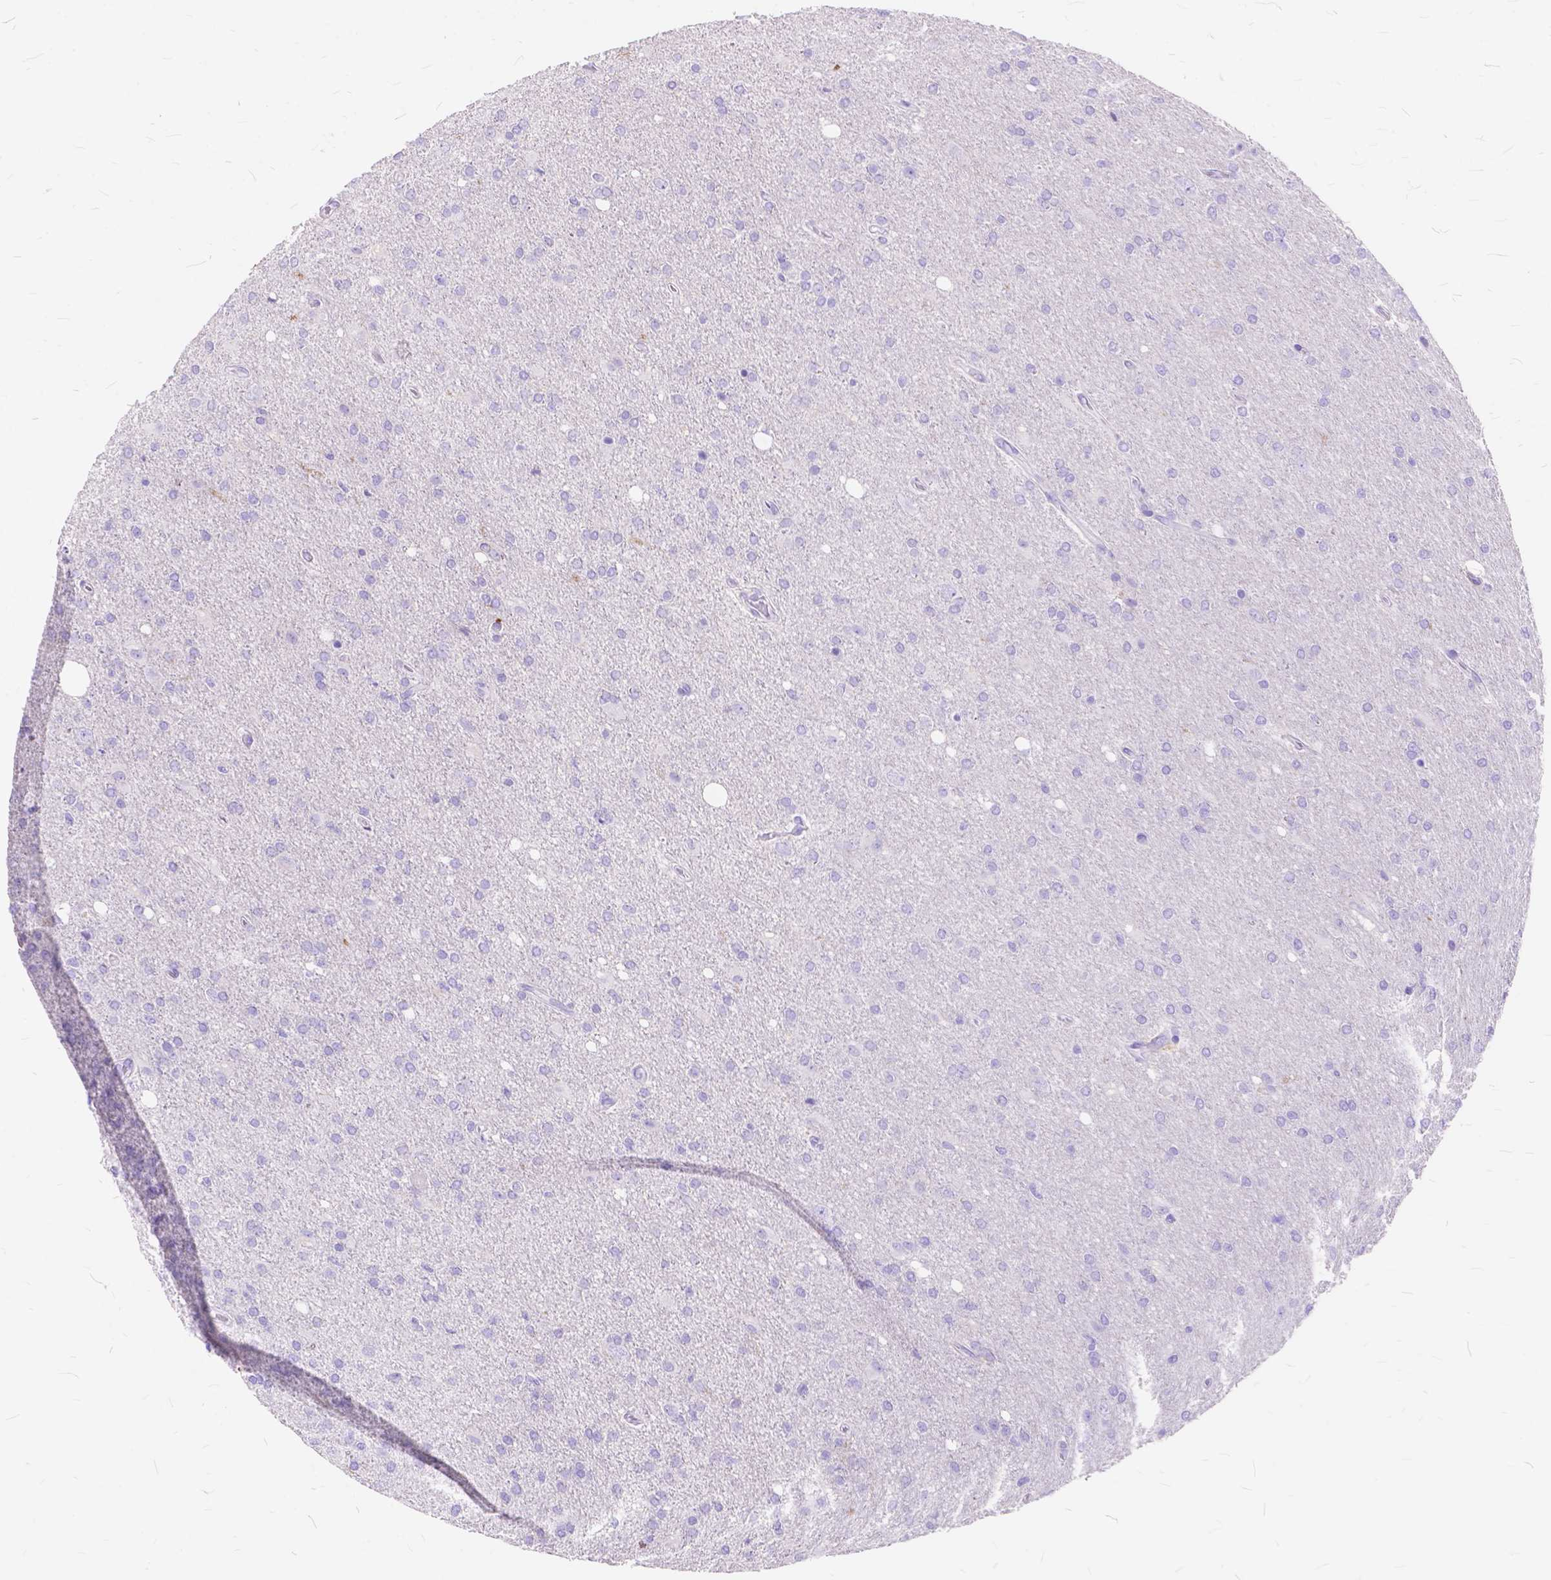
{"staining": {"intensity": "negative", "quantity": "none", "location": "none"}, "tissue": "glioma", "cell_type": "Tumor cells", "image_type": "cancer", "snomed": [{"axis": "morphology", "description": "Glioma, malignant, High grade"}, {"axis": "topography", "description": "Cerebral cortex"}], "caption": "Protein analysis of high-grade glioma (malignant) reveals no significant positivity in tumor cells.", "gene": "FOXL2", "patient": {"sex": "male", "age": 70}}